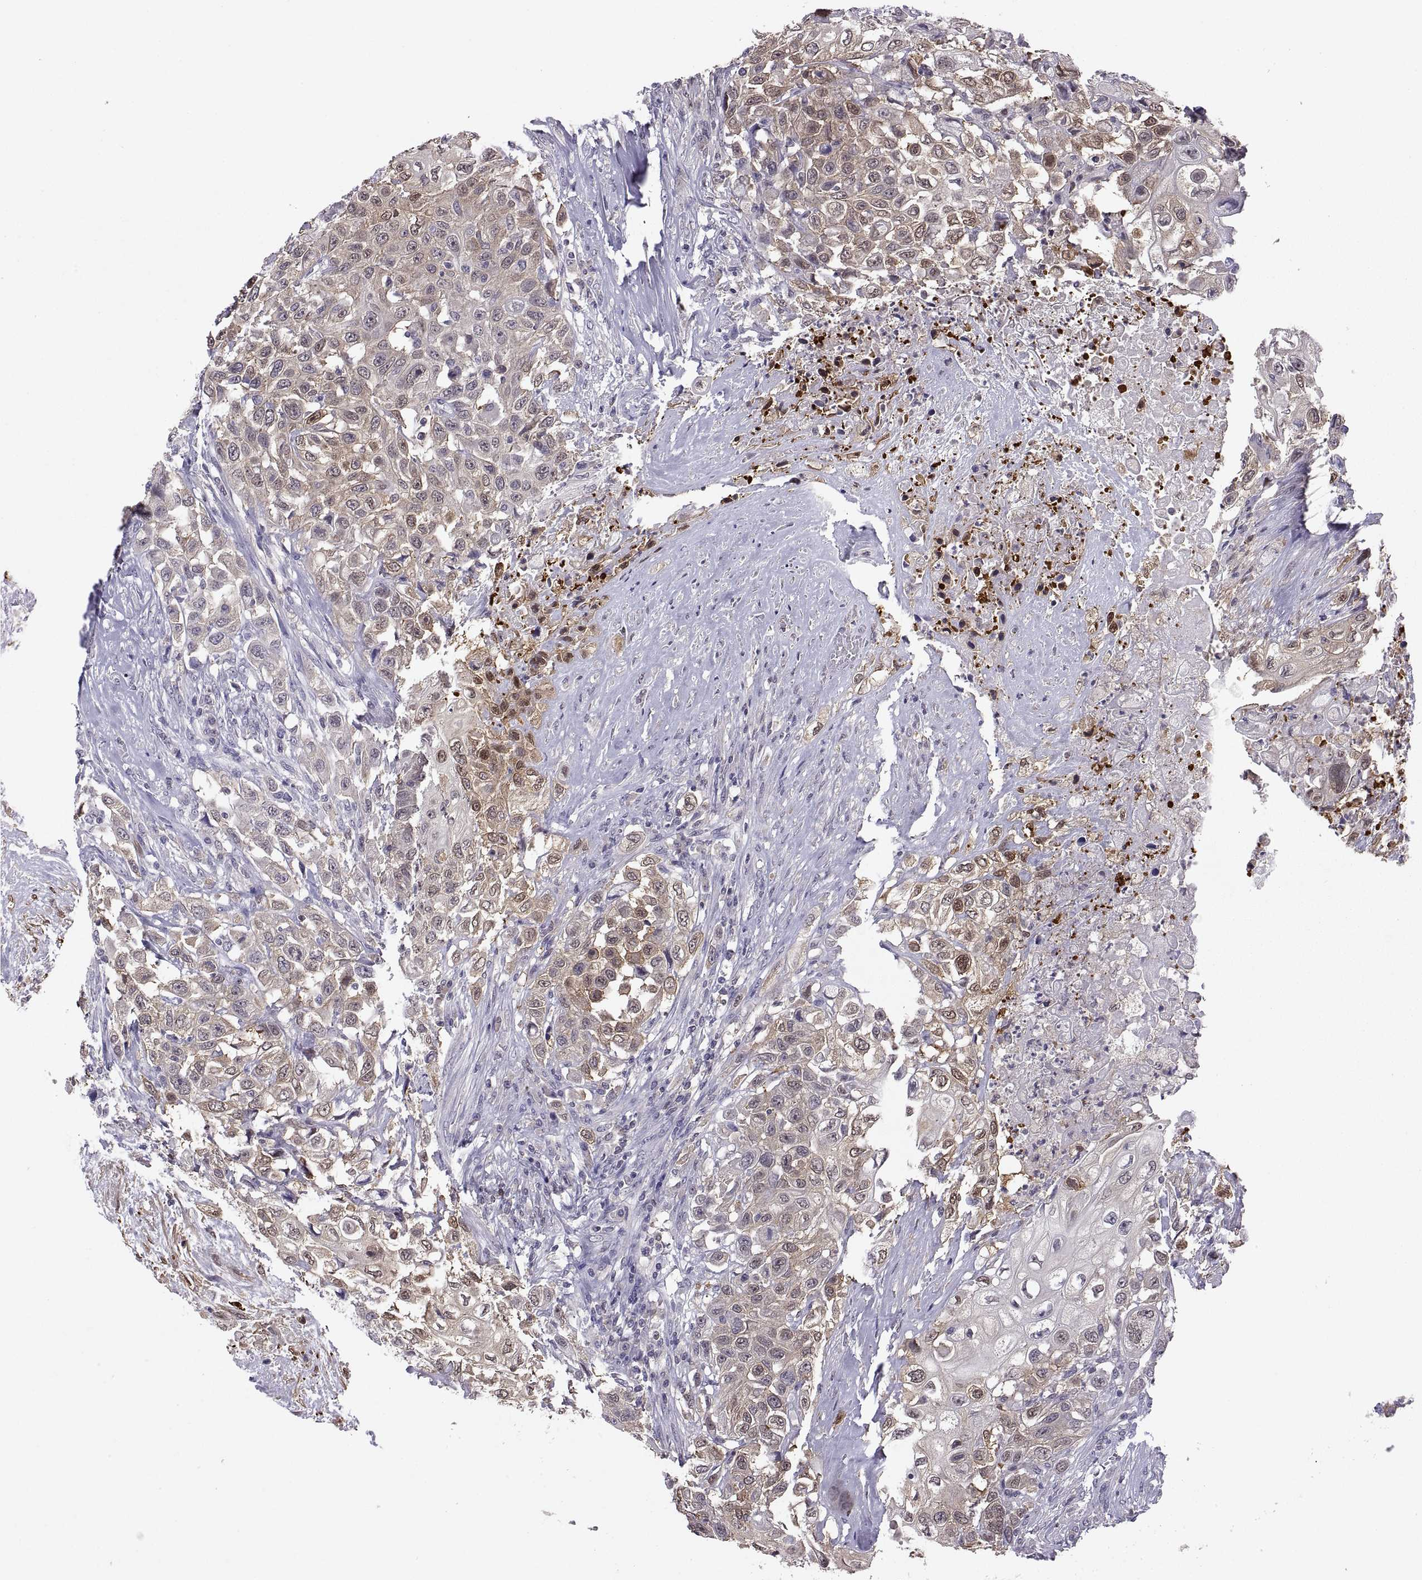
{"staining": {"intensity": "weak", "quantity": "25%-75%", "location": "cytoplasmic/membranous"}, "tissue": "urothelial cancer", "cell_type": "Tumor cells", "image_type": "cancer", "snomed": [{"axis": "morphology", "description": "Urothelial carcinoma, High grade"}, {"axis": "topography", "description": "Urinary bladder"}], "caption": "High-grade urothelial carcinoma stained for a protein (brown) reveals weak cytoplasmic/membranous positive expression in about 25%-75% of tumor cells.", "gene": "FGF9", "patient": {"sex": "female", "age": 56}}